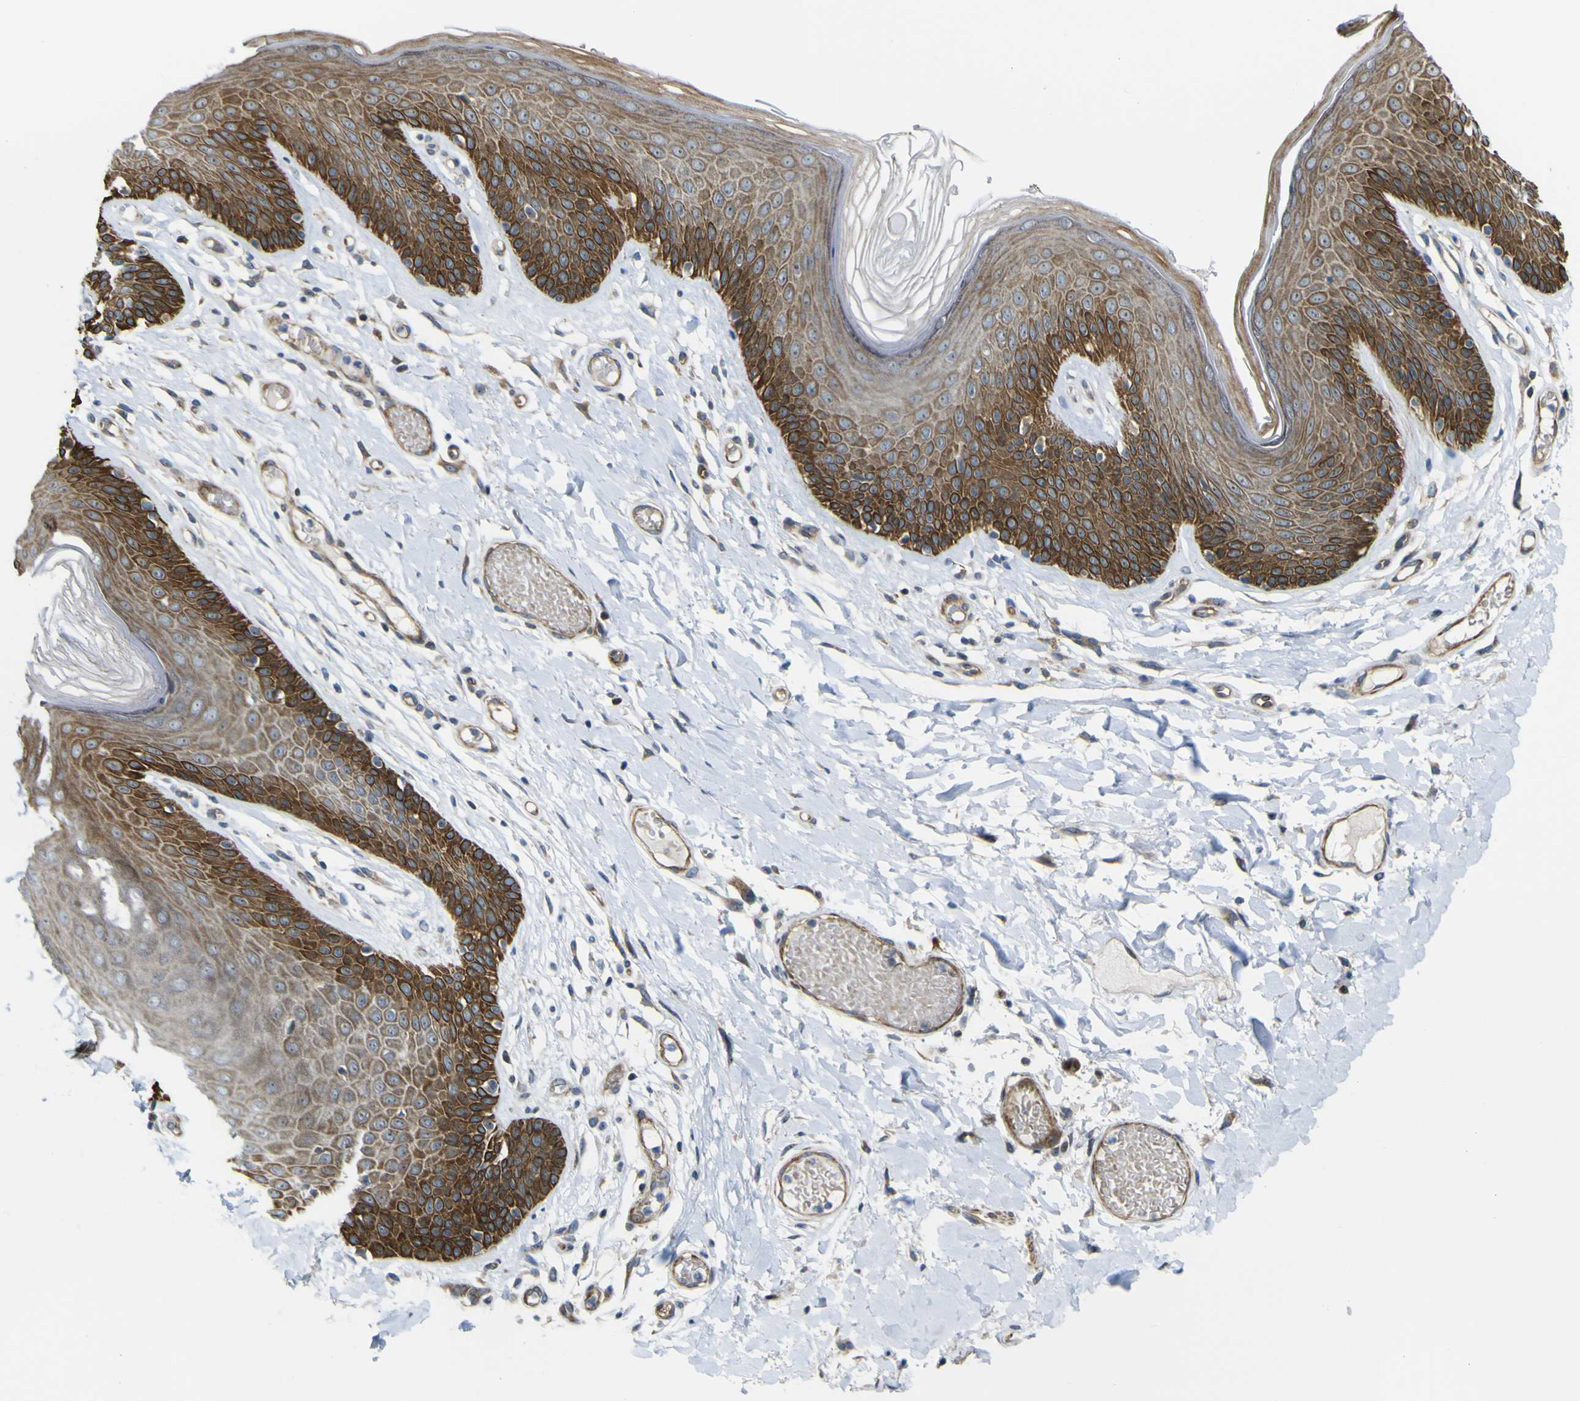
{"staining": {"intensity": "strong", "quantity": ">75%", "location": "cytoplasmic/membranous"}, "tissue": "skin", "cell_type": "Epidermal cells", "image_type": "normal", "snomed": [{"axis": "morphology", "description": "Normal tissue, NOS"}, {"axis": "topography", "description": "Vulva"}], "caption": "Strong cytoplasmic/membranous positivity for a protein is seen in about >75% of epidermal cells of normal skin using immunohistochemistry (IHC).", "gene": "KDM7A", "patient": {"sex": "female", "age": 73}}